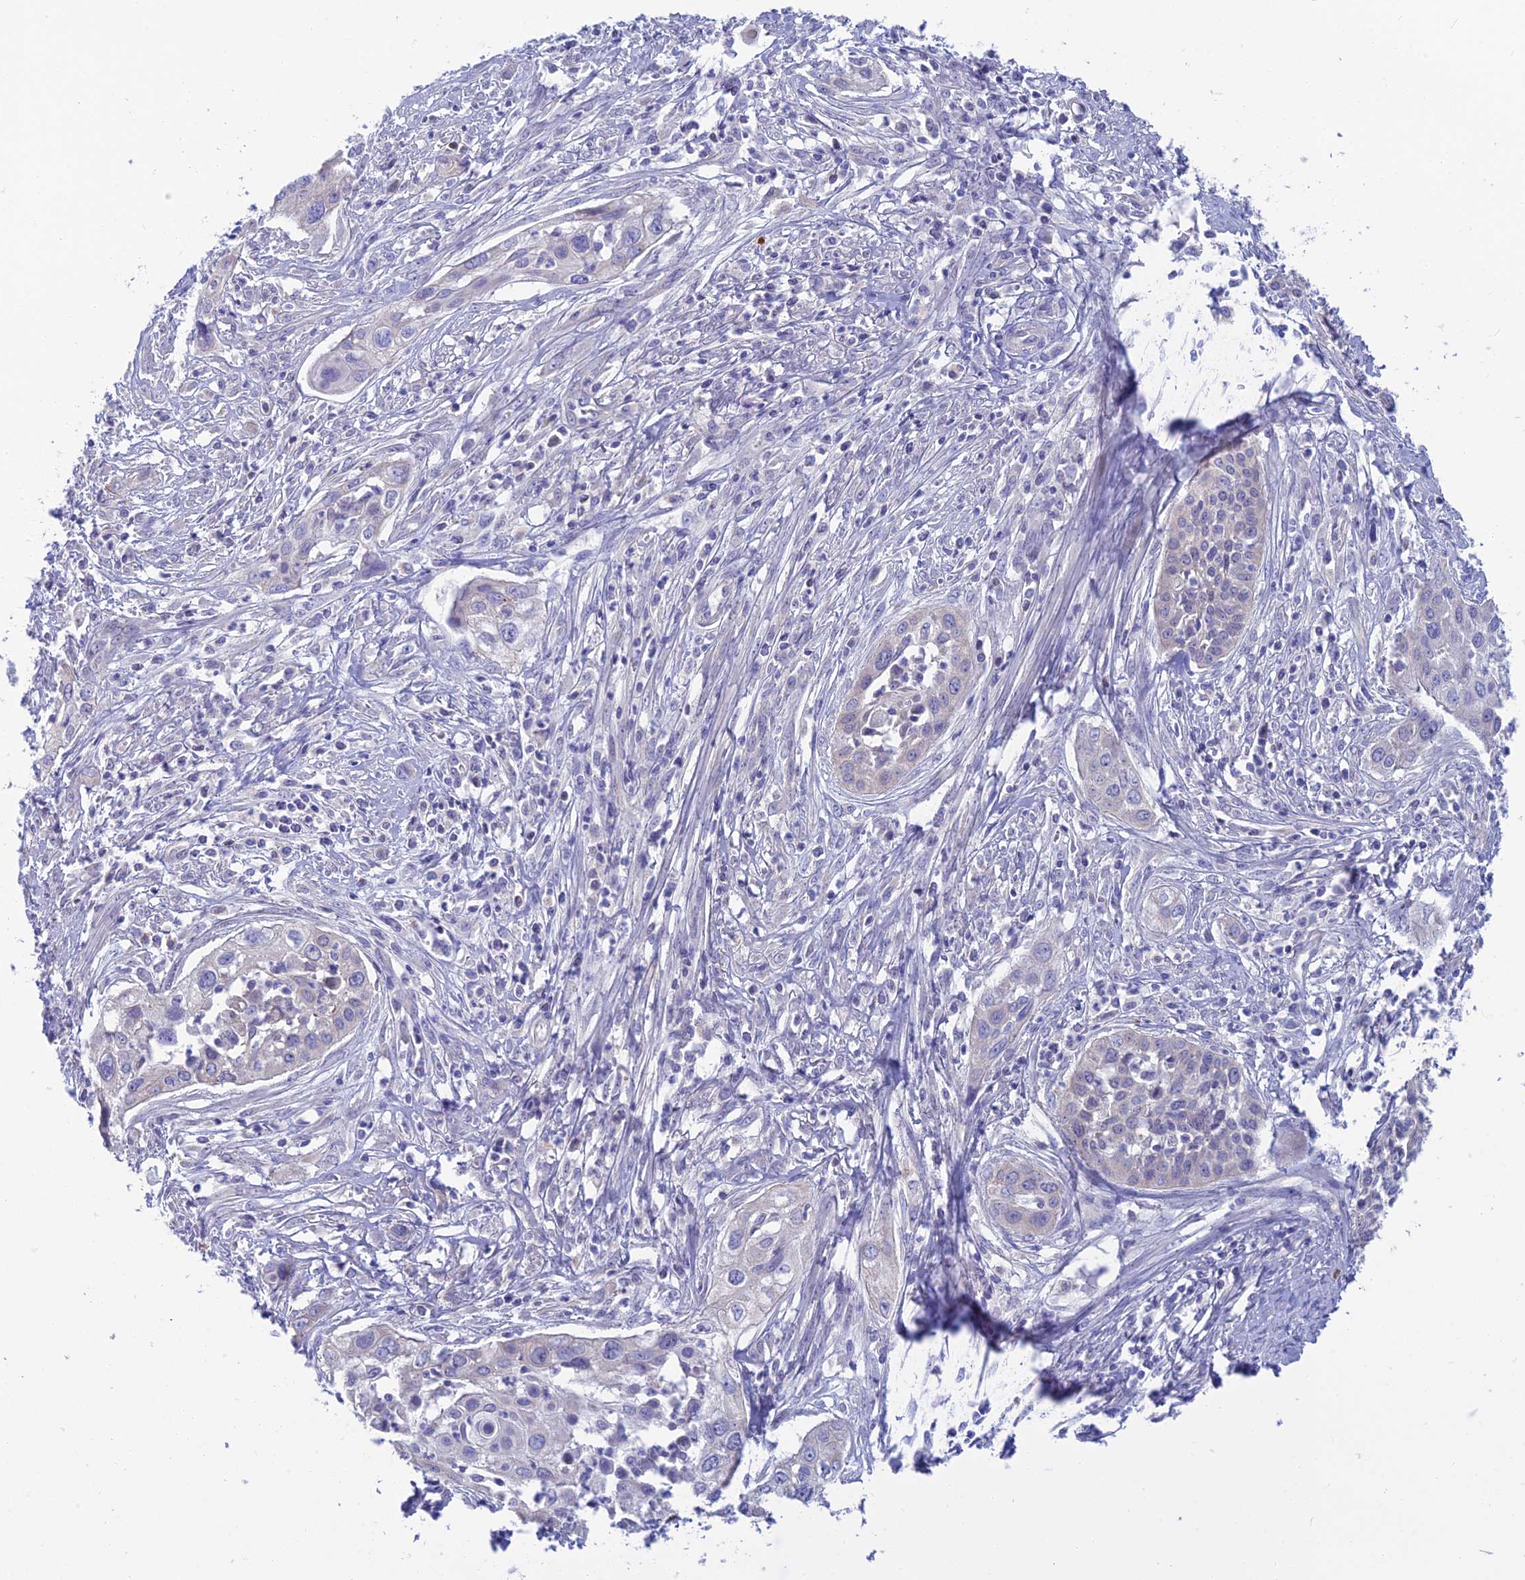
{"staining": {"intensity": "negative", "quantity": "none", "location": "none"}, "tissue": "cervical cancer", "cell_type": "Tumor cells", "image_type": "cancer", "snomed": [{"axis": "morphology", "description": "Squamous cell carcinoma, NOS"}, {"axis": "topography", "description": "Cervix"}], "caption": "This is an immunohistochemistry image of human squamous cell carcinoma (cervical). There is no staining in tumor cells.", "gene": "SNAP91", "patient": {"sex": "female", "age": 34}}